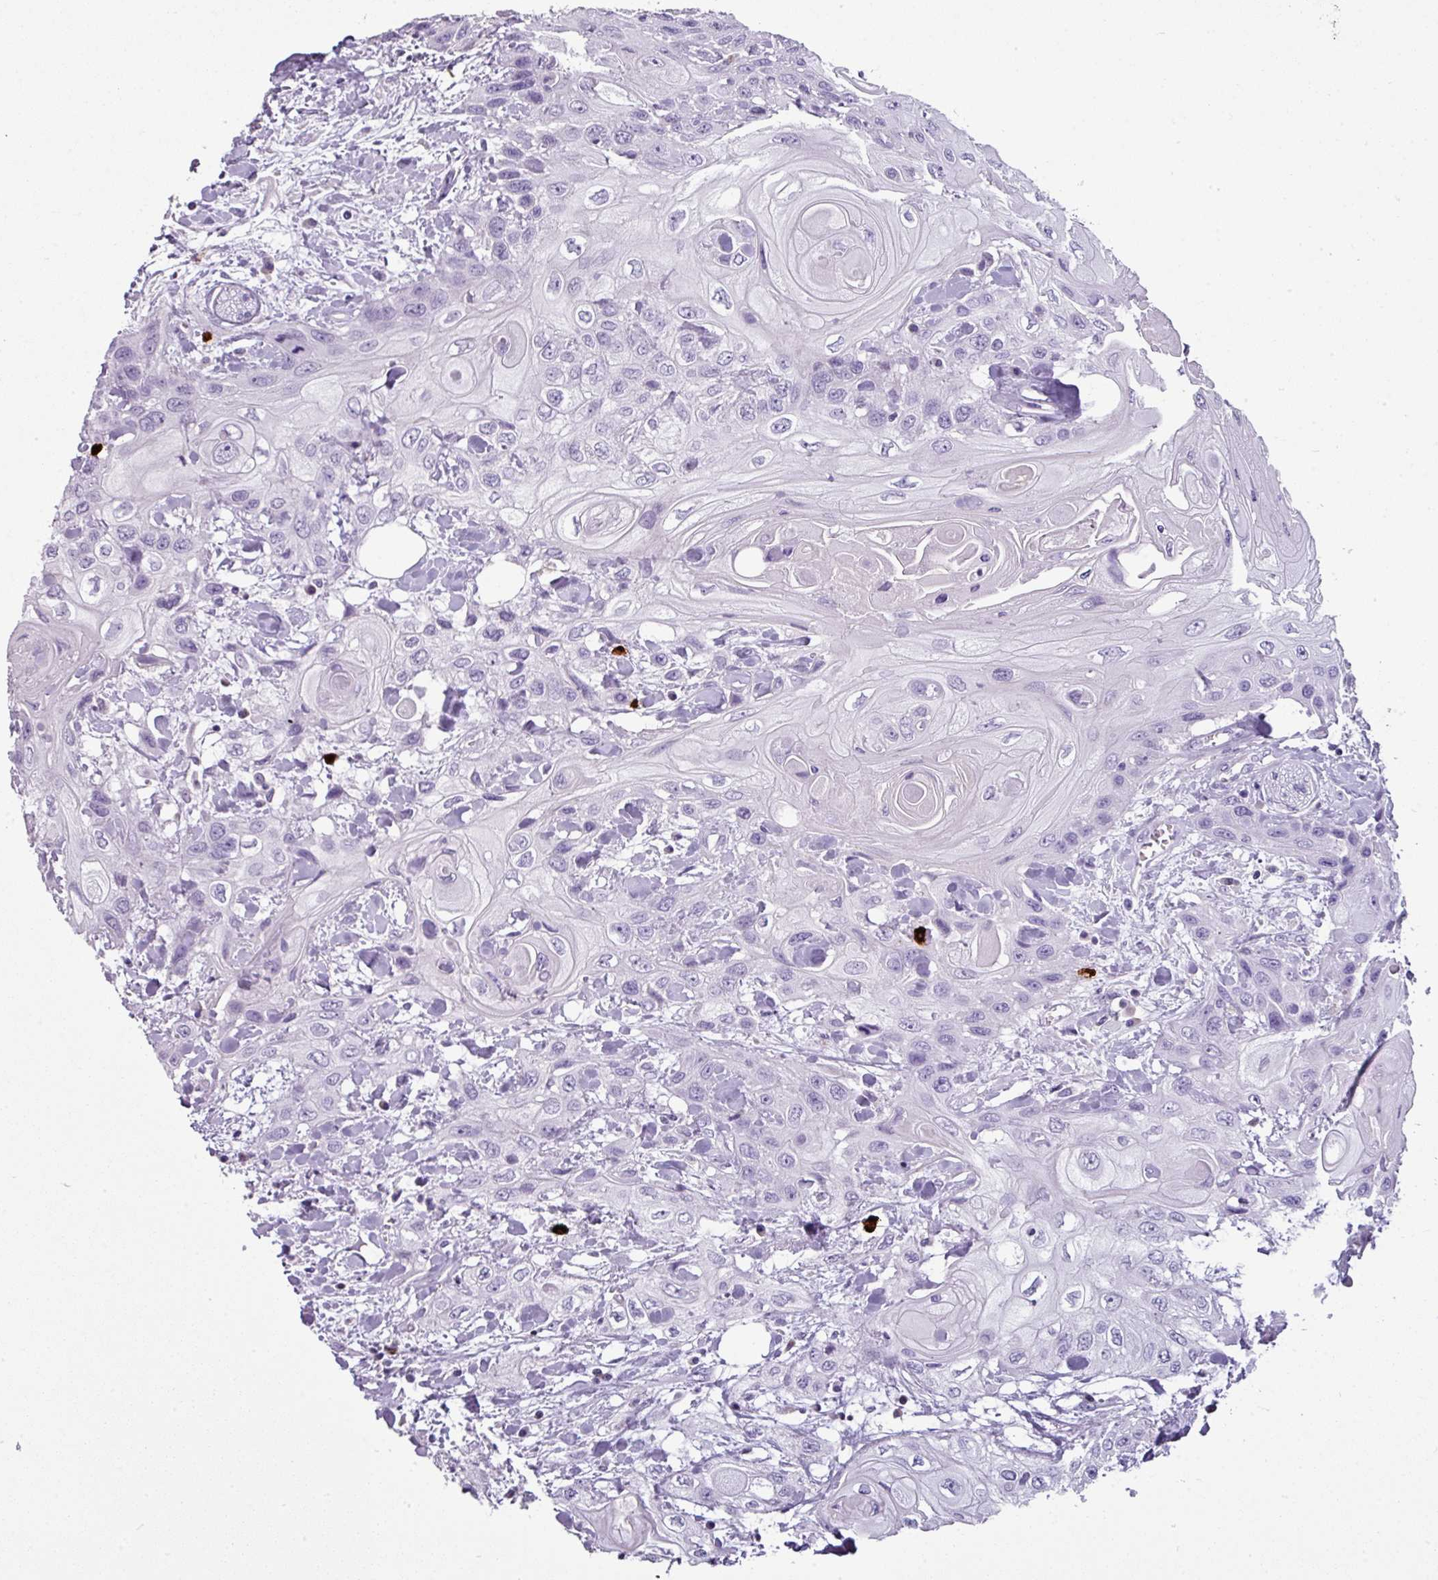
{"staining": {"intensity": "negative", "quantity": "none", "location": "none"}, "tissue": "head and neck cancer", "cell_type": "Tumor cells", "image_type": "cancer", "snomed": [{"axis": "morphology", "description": "Squamous cell carcinoma, NOS"}, {"axis": "topography", "description": "Head-Neck"}], "caption": "High power microscopy image of an immunohistochemistry (IHC) photomicrograph of squamous cell carcinoma (head and neck), revealing no significant staining in tumor cells.", "gene": "CTSG", "patient": {"sex": "female", "age": 43}}